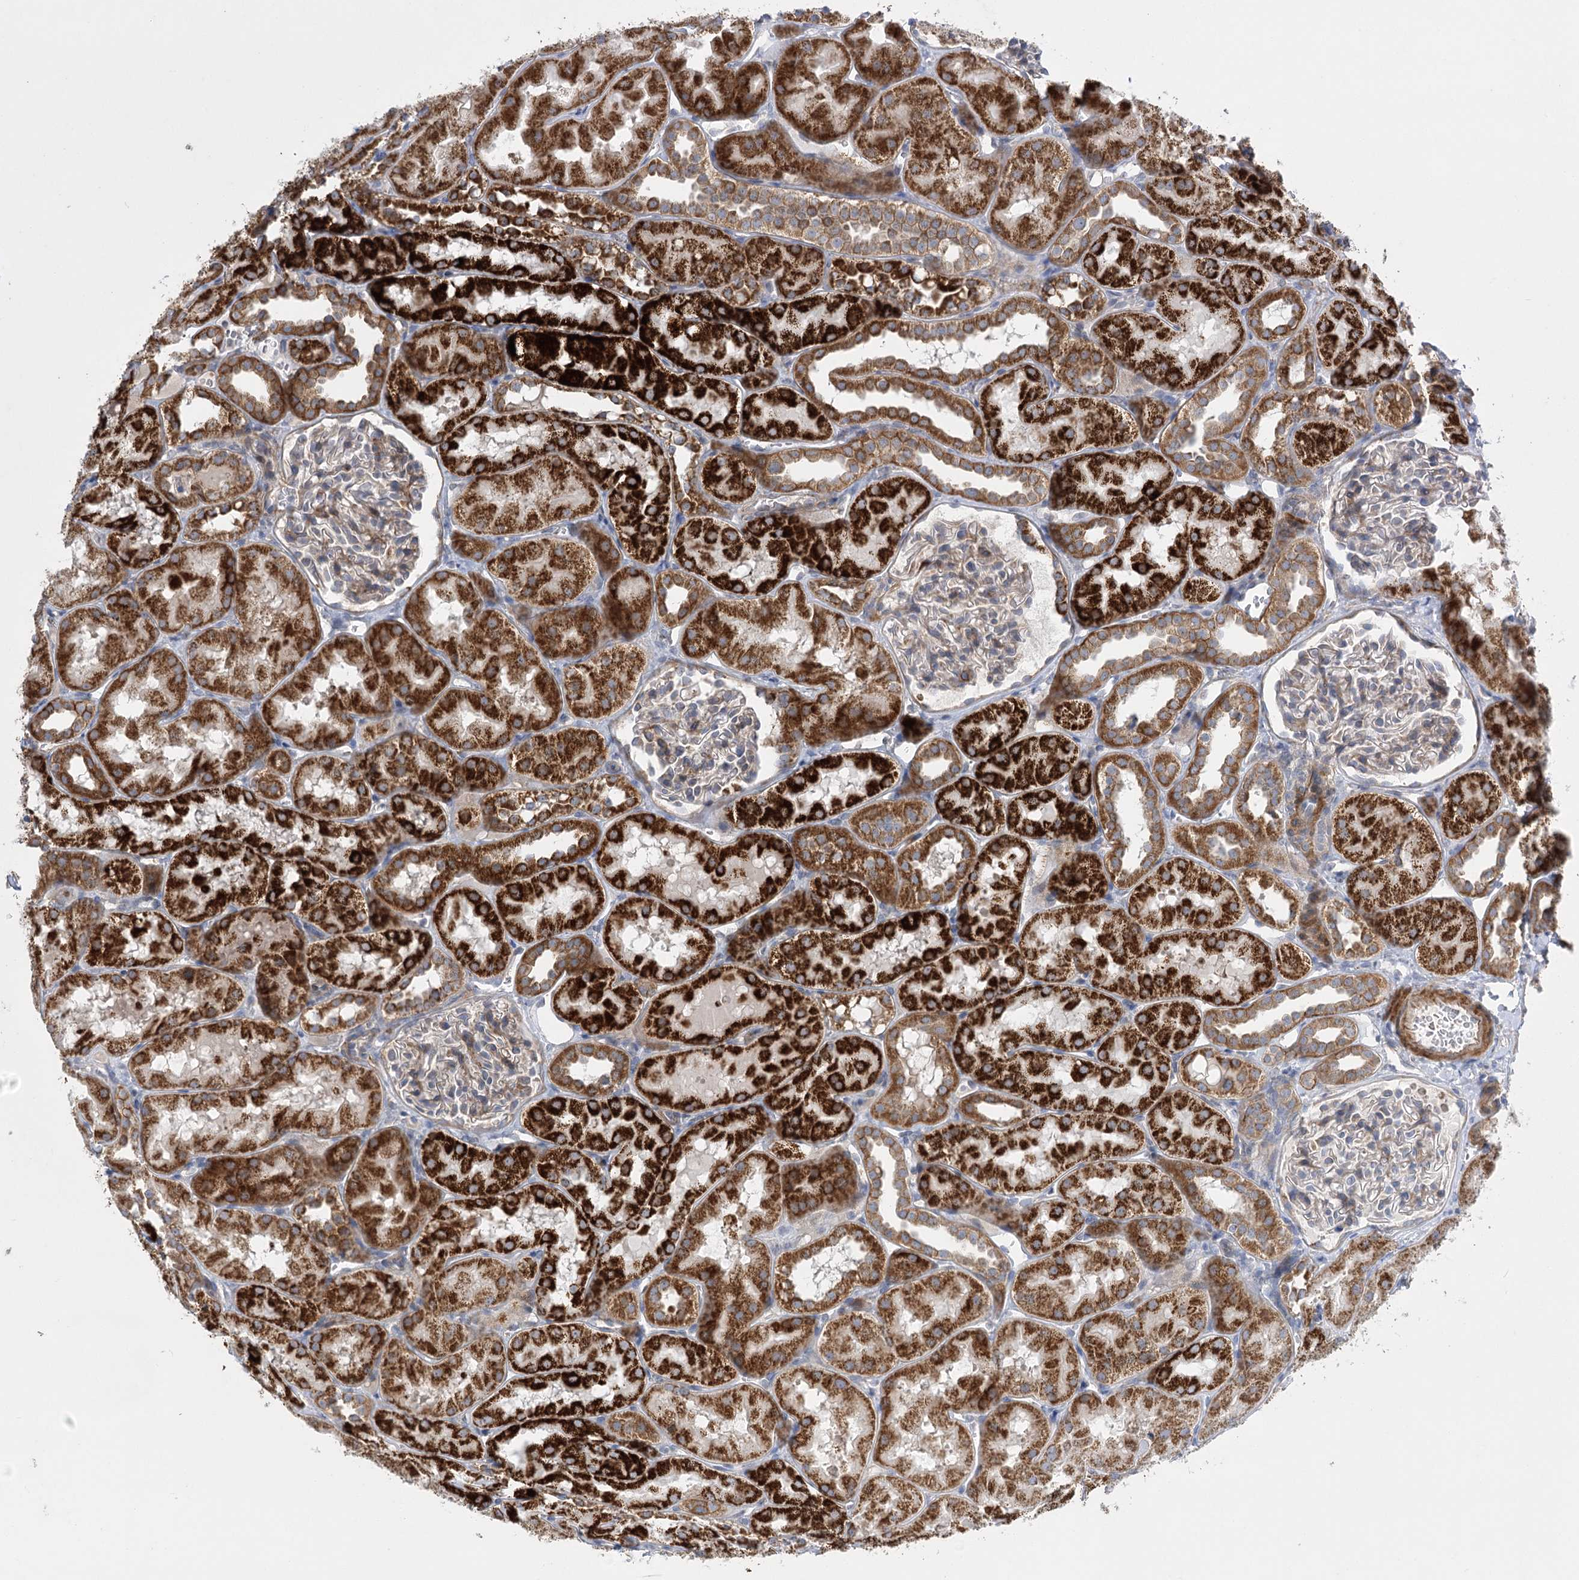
{"staining": {"intensity": "moderate", "quantity": "<25%", "location": "cytoplasmic/membranous"}, "tissue": "kidney", "cell_type": "Cells in glomeruli", "image_type": "normal", "snomed": [{"axis": "morphology", "description": "Normal tissue, NOS"}, {"axis": "topography", "description": "Kidney"}, {"axis": "topography", "description": "Urinary bladder"}], "caption": "The histopathology image reveals immunohistochemical staining of benign kidney. There is moderate cytoplasmic/membranous positivity is appreciated in approximately <25% of cells in glomeruli.", "gene": "DHTKD1", "patient": {"sex": "male", "age": 16}}